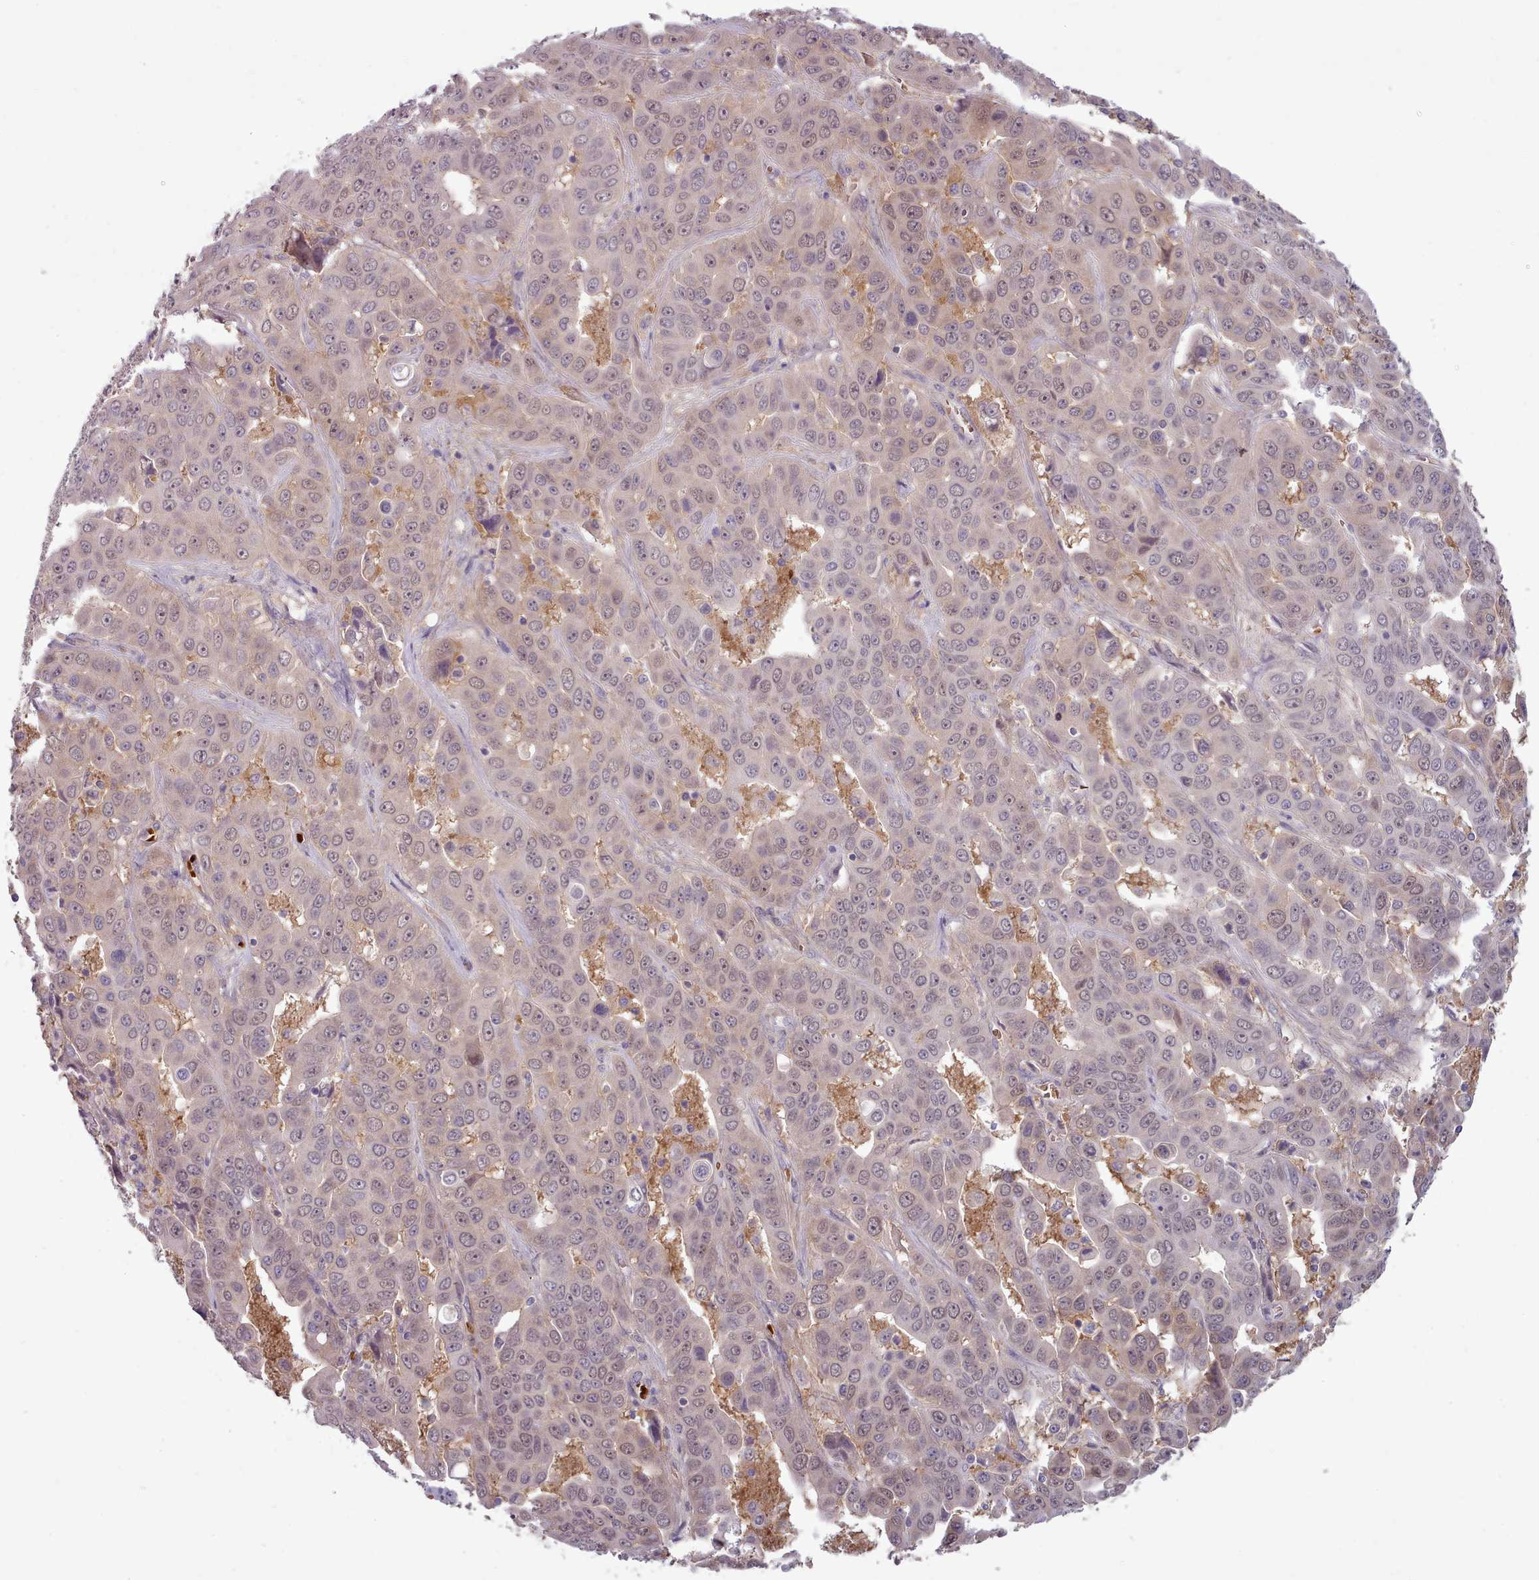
{"staining": {"intensity": "weak", "quantity": "25%-75%", "location": "cytoplasmic/membranous,nuclear"}, "tissue": "liver cancer", "cell_type": "Tumor cells", "image_type": "cancer", "snomed": [{"axis": "morphology", "description": "Cholangiocarcinoma"}, {"axis": "topography", "description": "Liver"}], "caption": "Immunohistochemistry of liver cancer demonstrates low levels of weak cytoplasmic/membranous and nuclear staining in approximately 25%-75% of tumor cells. The protein is shown in brown color, while the nuclei are stained blue.", "gene": "CLNS1A", "patient": {"sex": "female", "age": 52}}